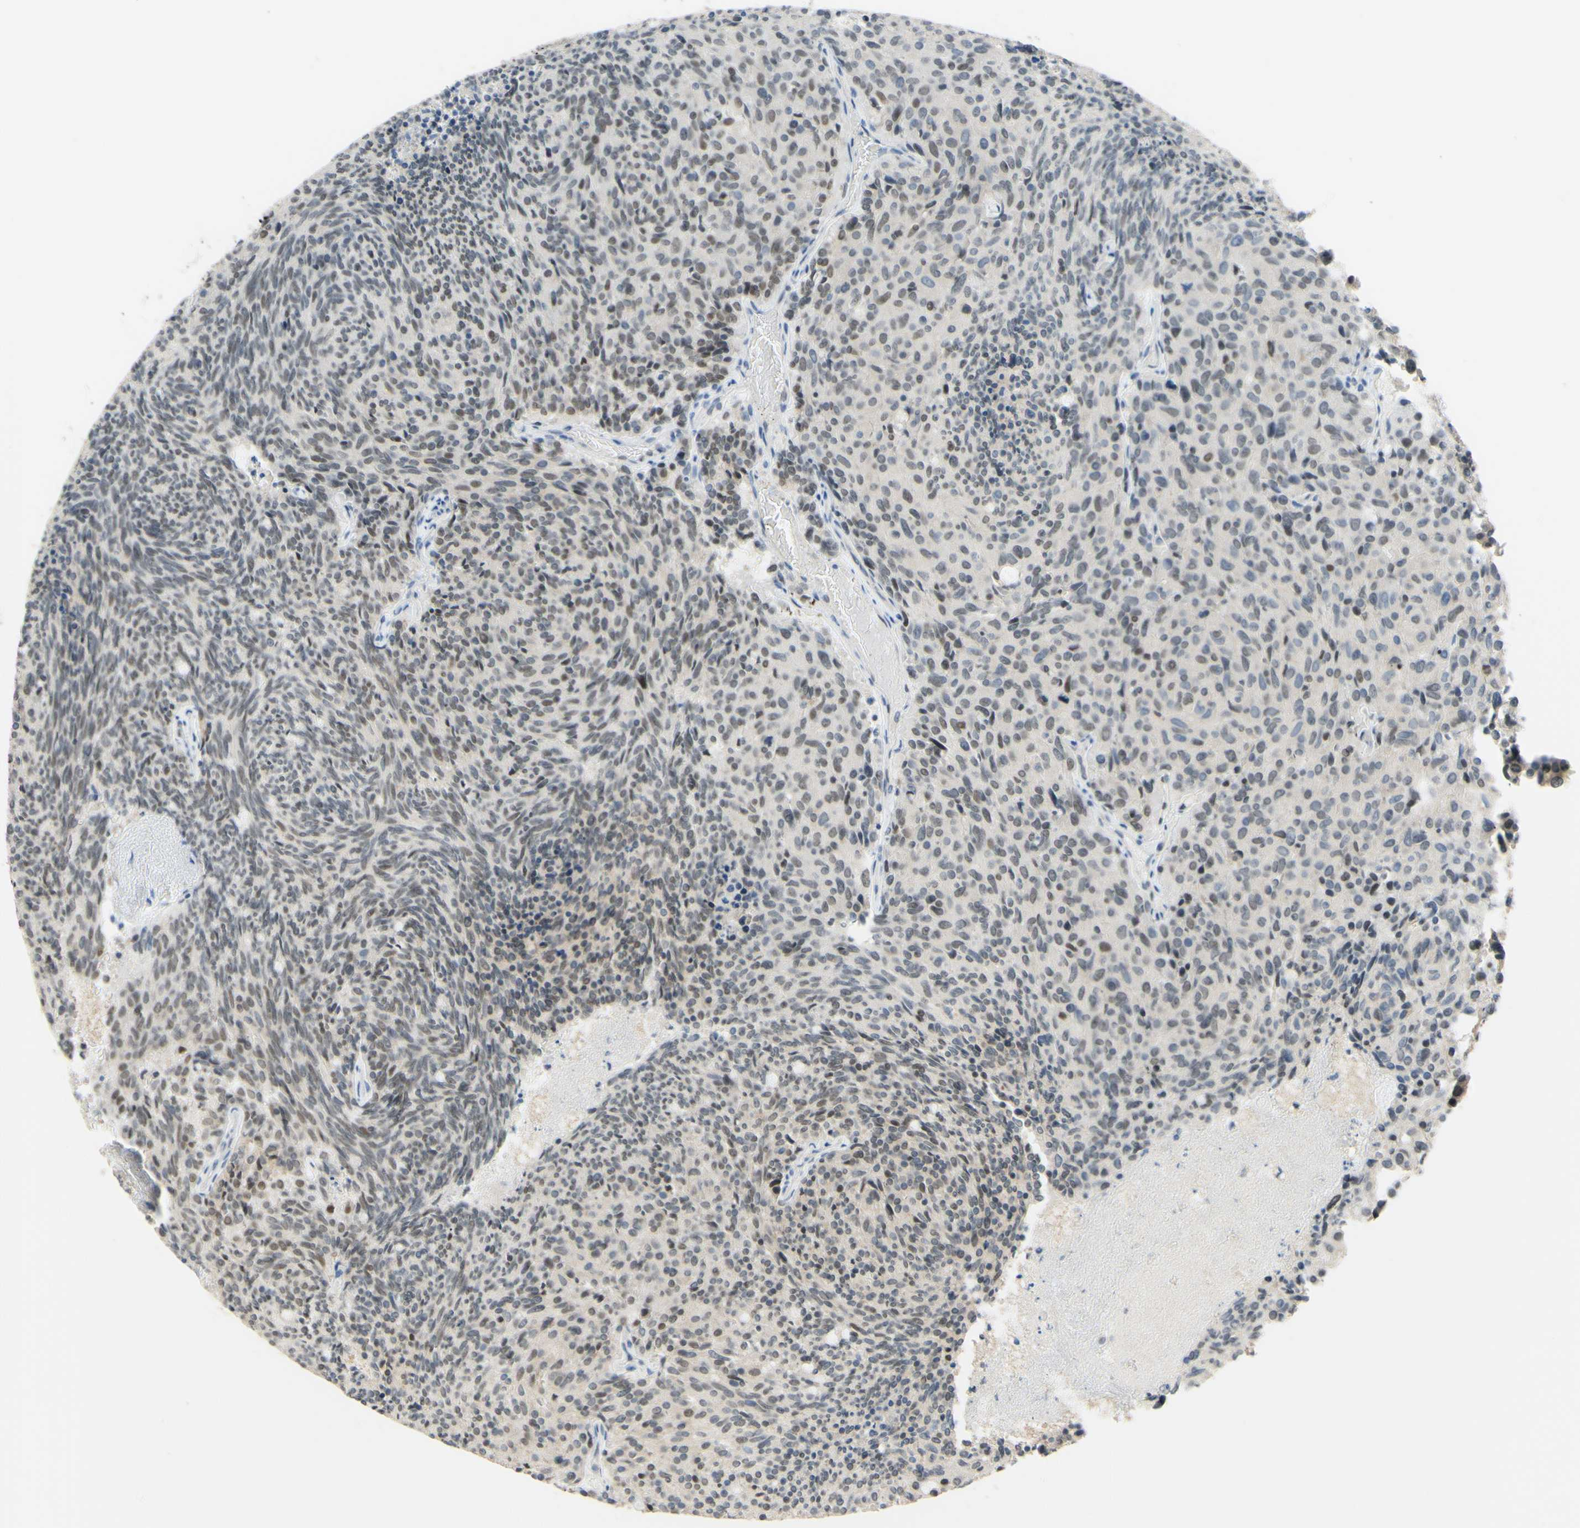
{"staining": {"intensity": "weak", "quantity": "25%-75%", "location": "nuclear"}, "tissue": "carcinoid", "cell_type": "Tumor cells", "image_type": "cancer", "snomed": [{"axis": "morphology", "description": "Carcinoid, malignant, NOS"}, {"axis": "topography", "description": "Pancreas"}], "caption": "This micrograph reveals carcinoid stained with IHC to label a protein in brown. The nuclear of tumor cells show weak positivity for the protein. Nuclei are counter-stained blue.", "gene": "POLB", "patient": {"sex": "female", "age": 54}}